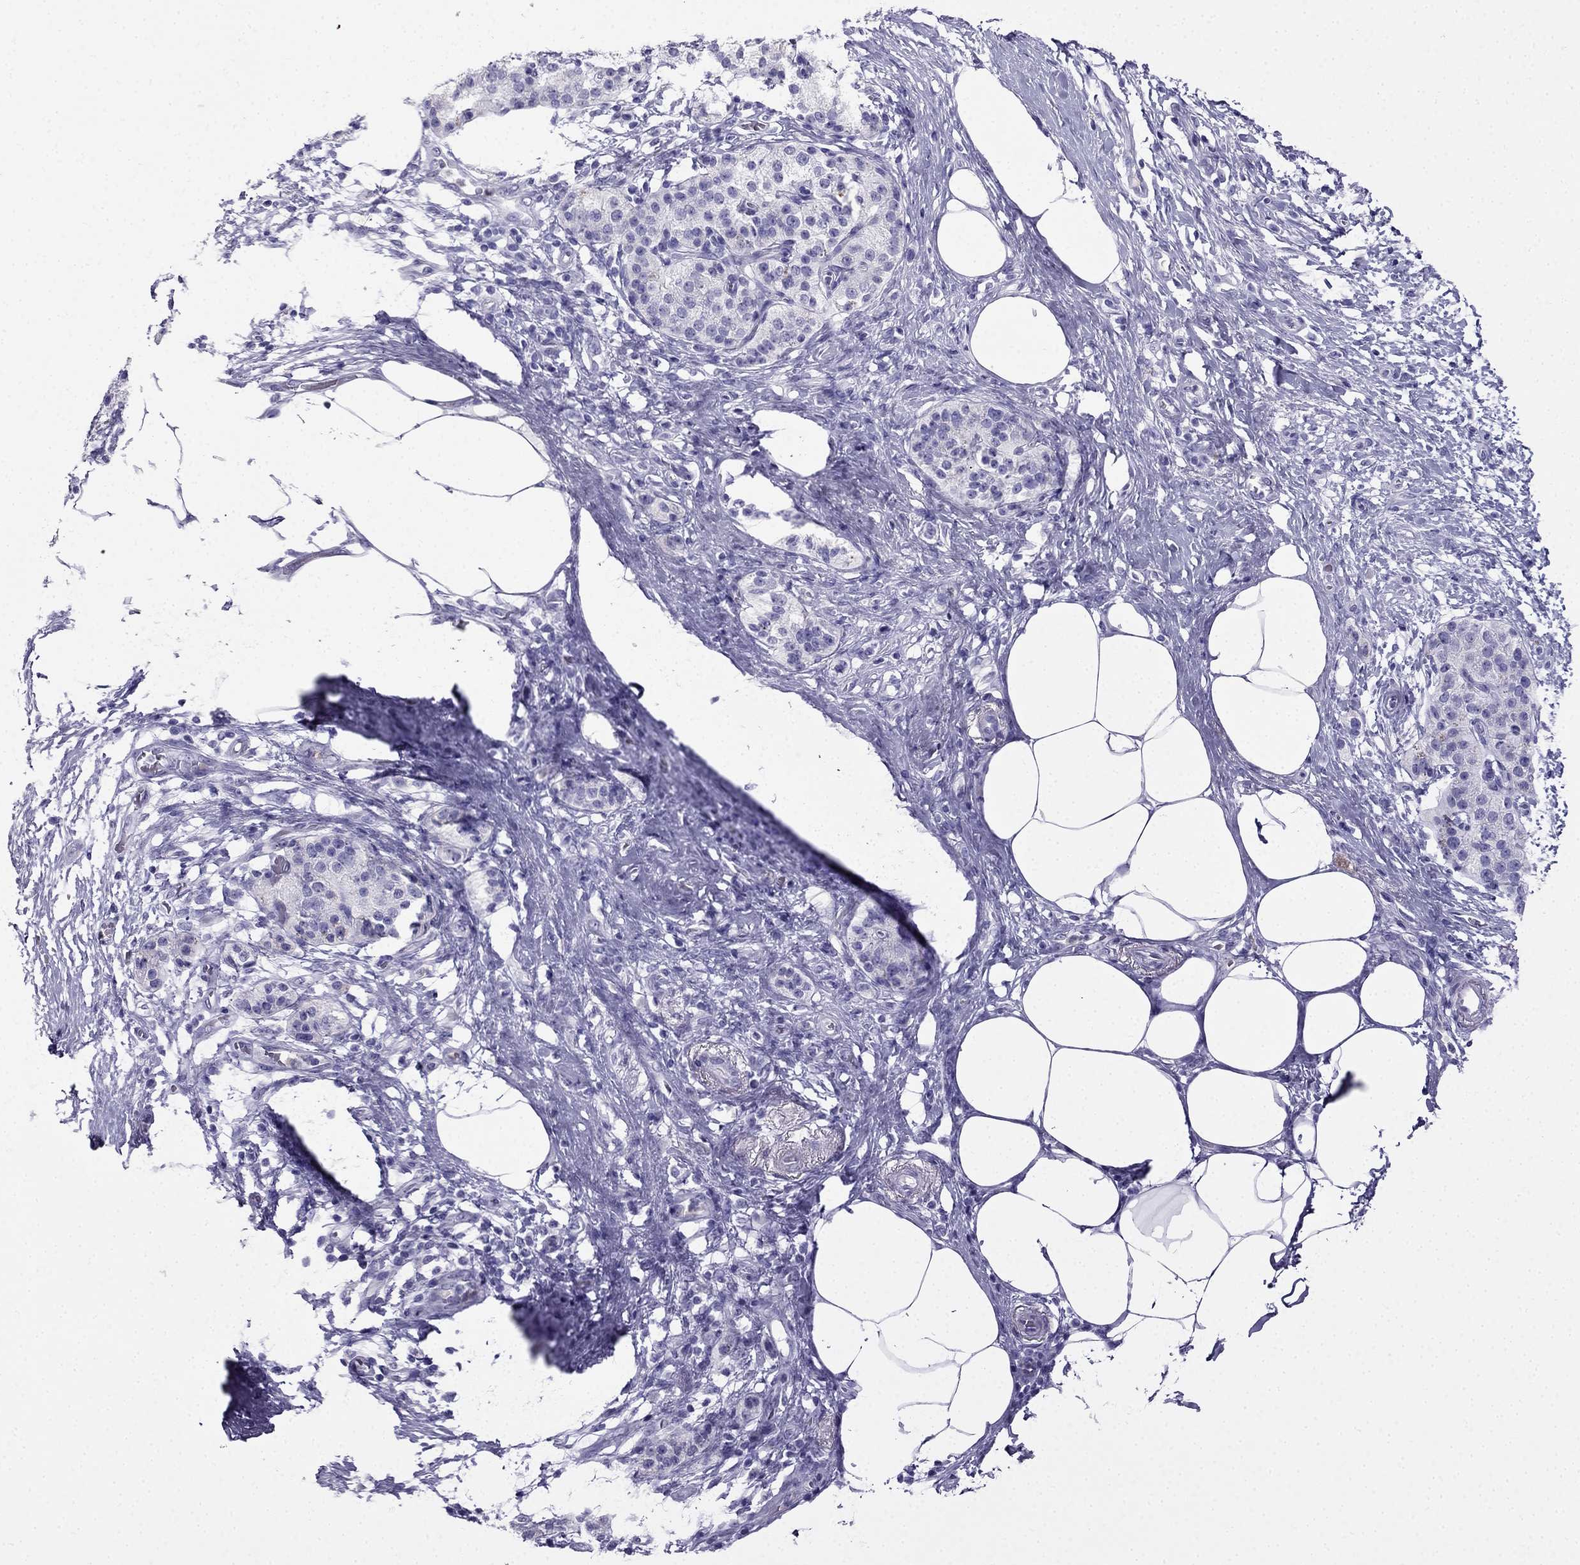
{"staining": {"intensity": "negative", "quantity": "none", "location": "none"}, "tissue": "pancreatic cancer", "cell_type": "Tumor cells", "image_type": "cancer", "snomed": [{"axis": "morphology", "description": "Adenocarcinoma, NOS"}, {"axis": "topography", "description": "Pancreas"}], "caption": "Human pancreatic adenocarcinoma stained for a protein using immunohistochemistry demonstrates no positivity in tumor cells.", "gene": "CDHR4", "patient": {"sex": "female", "age": 72}}